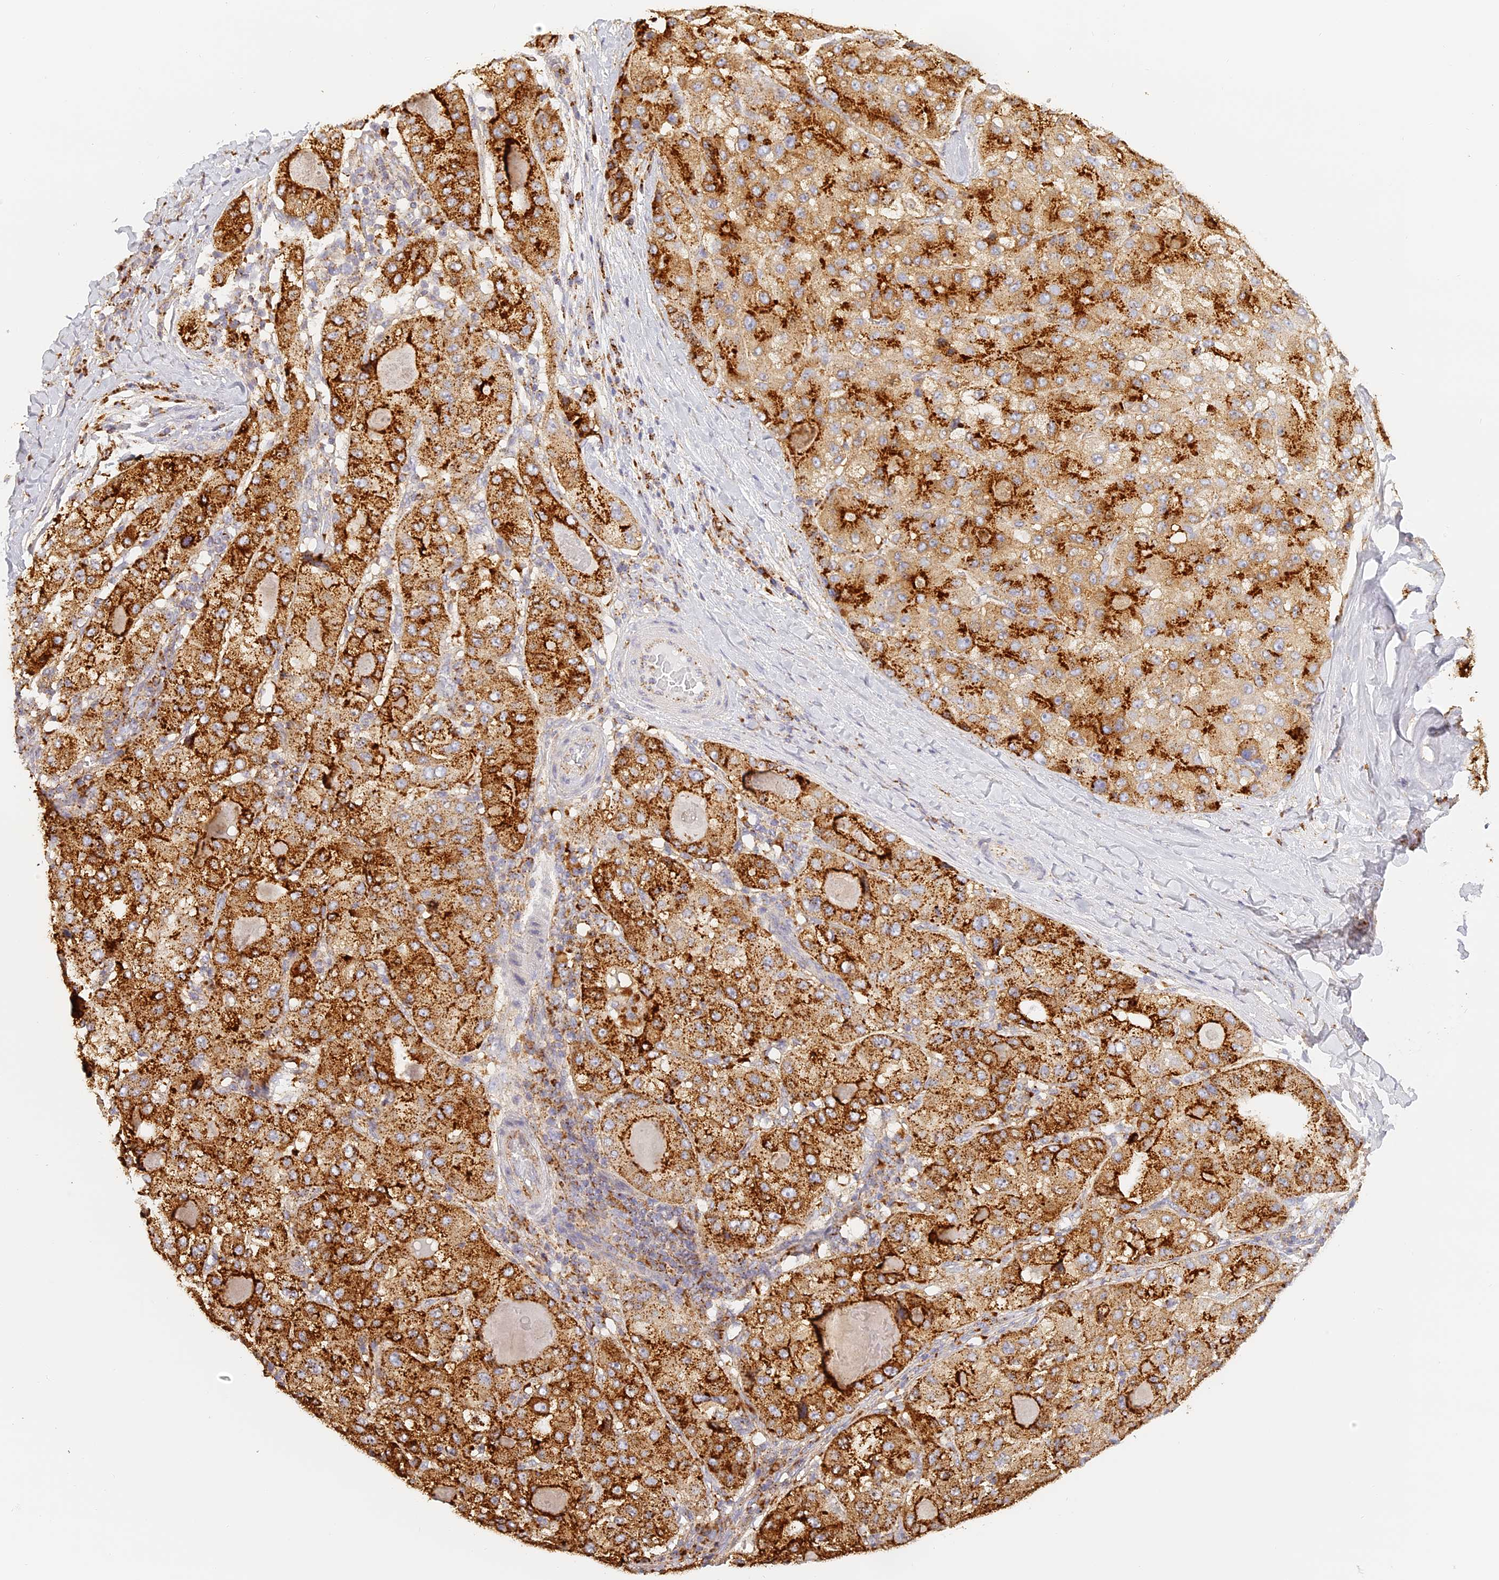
{"staining": {"intensity": "strong", "quantity": ">75%", "location": "cytoplasmic/membranous"}, "tissue": "liver cancer", "cell_type": "Tumor cells", "image_type": "cancer", "snomed": [{"axis": "morphology", "description": "Carcinoma, Hepatocellular, NOS"}, {"axis": "topography", "description": "Liver"}], "caption": "Liver cancer (hepatocellular carcinoma) tissue exhibits strong cytoplasmic/membranous staining in approximately >75% of tumor cells The protein is shown in brown color, while the nuclei are stained blue.", "gene": "LAMP2", "patient": {"sex": "male", "age": 80}}